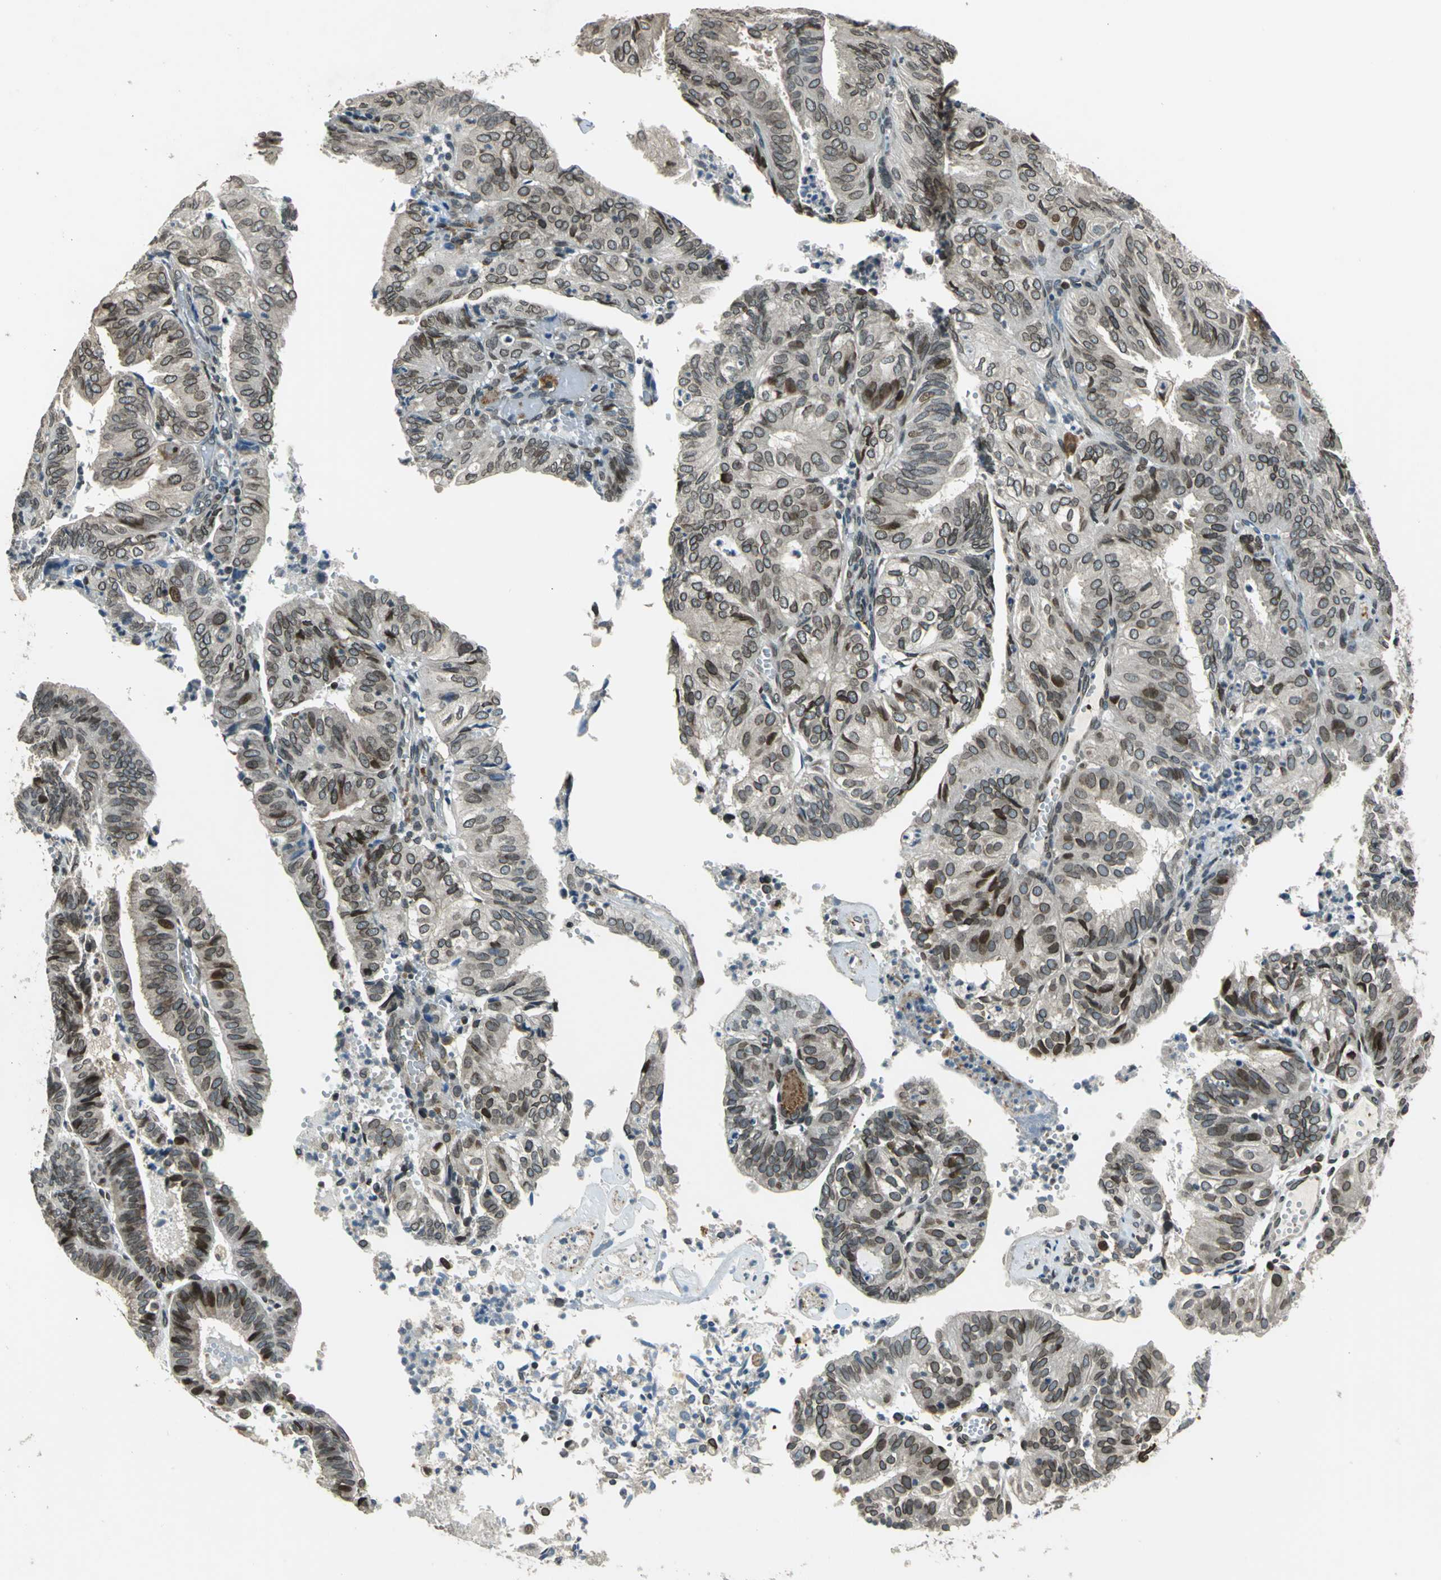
{"staining": {"intensity": "moderate", "quantity": "<25%", "location": "cytoplasmic/membranous,nuclear"}, "tissue": "endometrial cancer", "cell_type": "Tumor cells", "image_type": "cancer", "snomed": [{"axis": "morphology", "description": "Adenocarcinoma, NOS"}, {"axis": "topography", "description": "Uterus"}], "caption": "Protein analysis of endometrial cancer (adenocarcinoma) tissue demonstrates moderate cytoplasmic/membranous and nuclear expression in approximately <25% of tumor cells.", "gene": "BRIP1", "patient": {"sex": "female", "age": 60}}